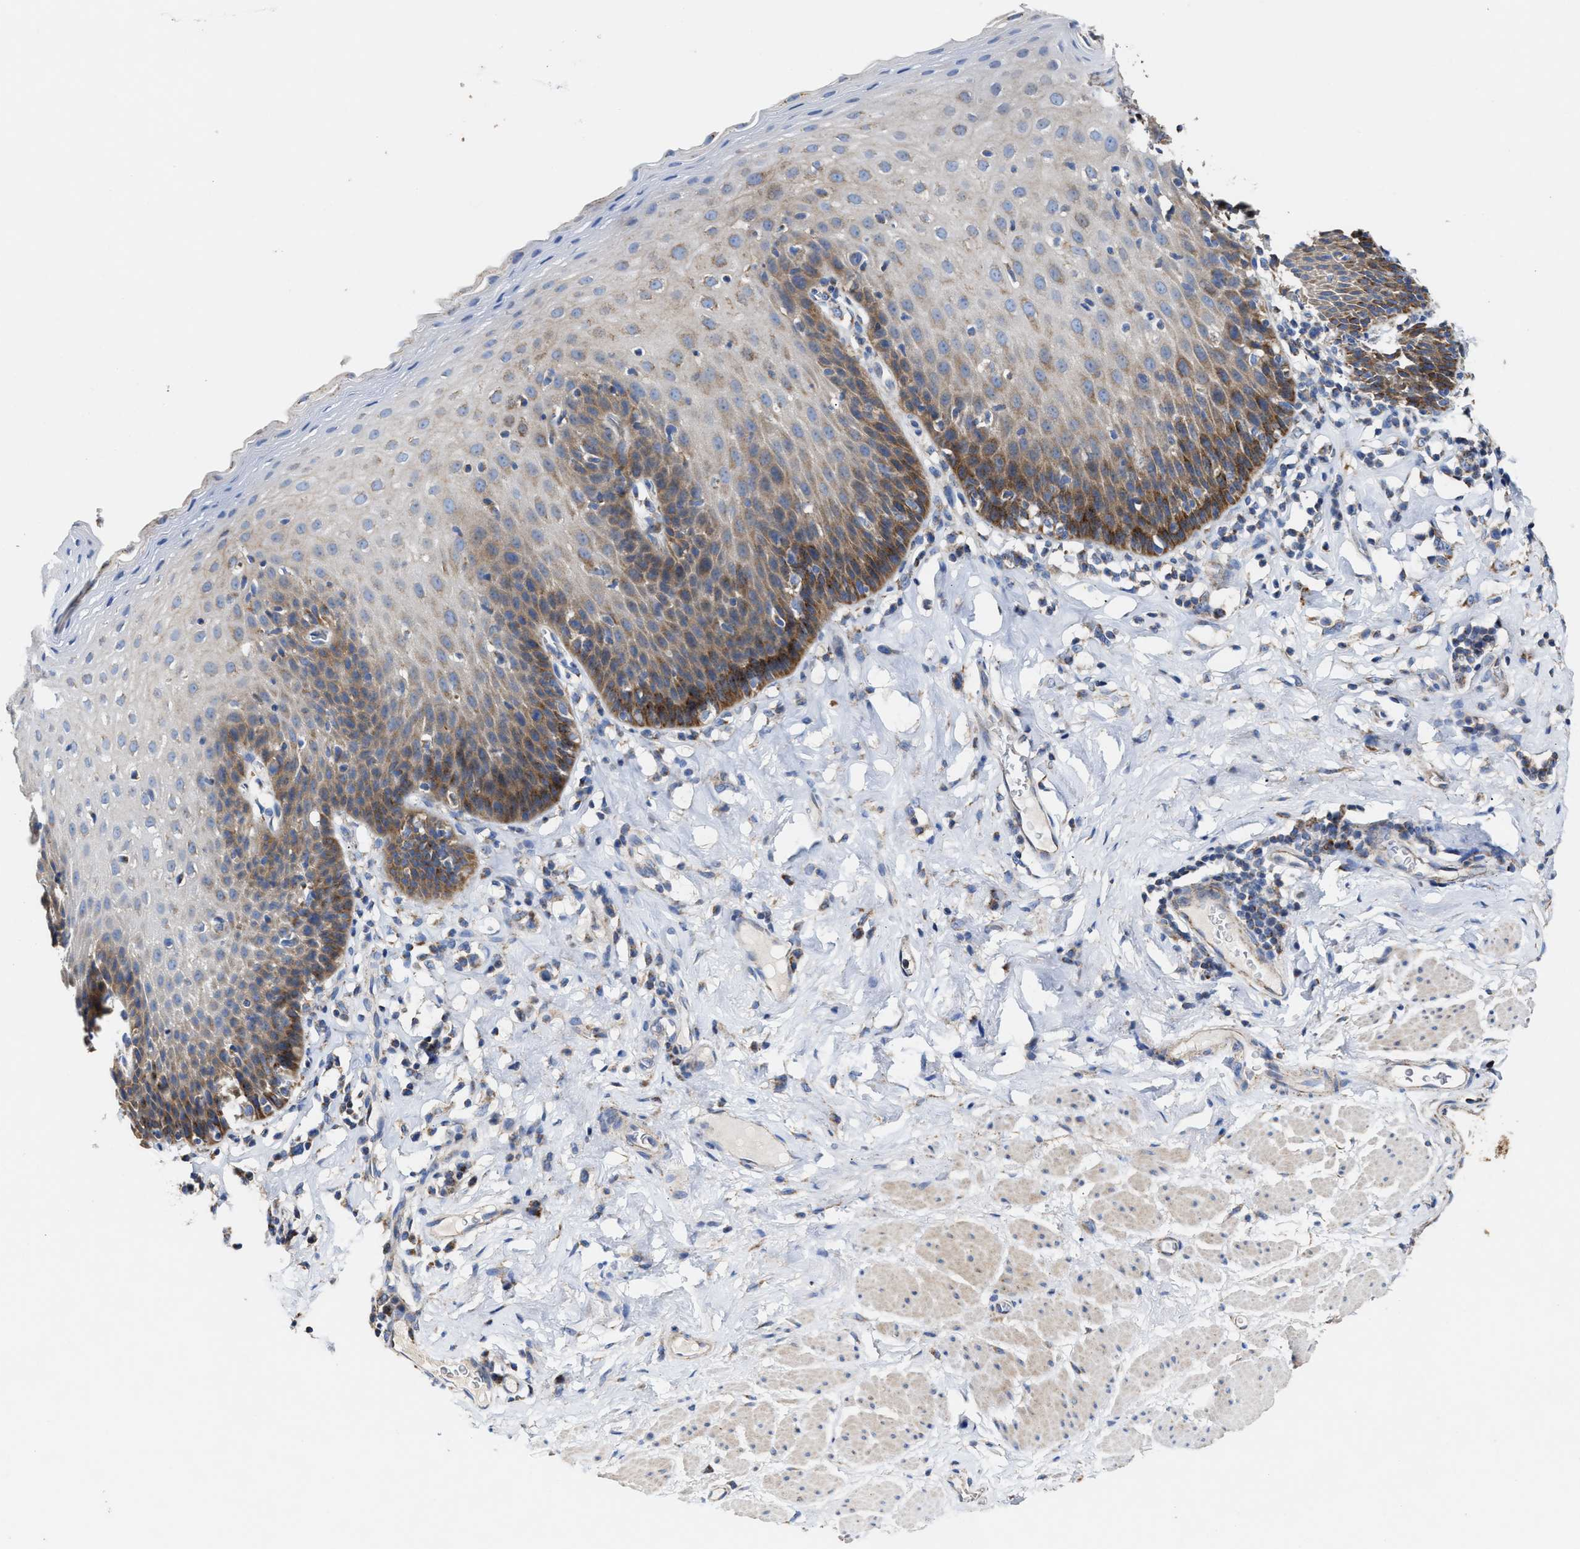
{"staining": {"intensity": "moderate", "quantity": ">75%", "location": "cytoplasmic/membranous"}, "tissue": "esophagus", "cell_type": "Squamous epithelial cells", "image_type": "normal", "snomed": [{"axis": "morphology", "description": "Normal tissue, NOS"}, {"axis": "topography", "description": "Esophagus"}], "caption": "Esophagus stained for a protein displays moderate cytoplasmic/membranous positivity in squamous epithelial cells. (brown staining indicates protein expression, while blue staining denotes nuclei).", "gene": "MECR", "patient": {"sex": "female", "age": 61}}